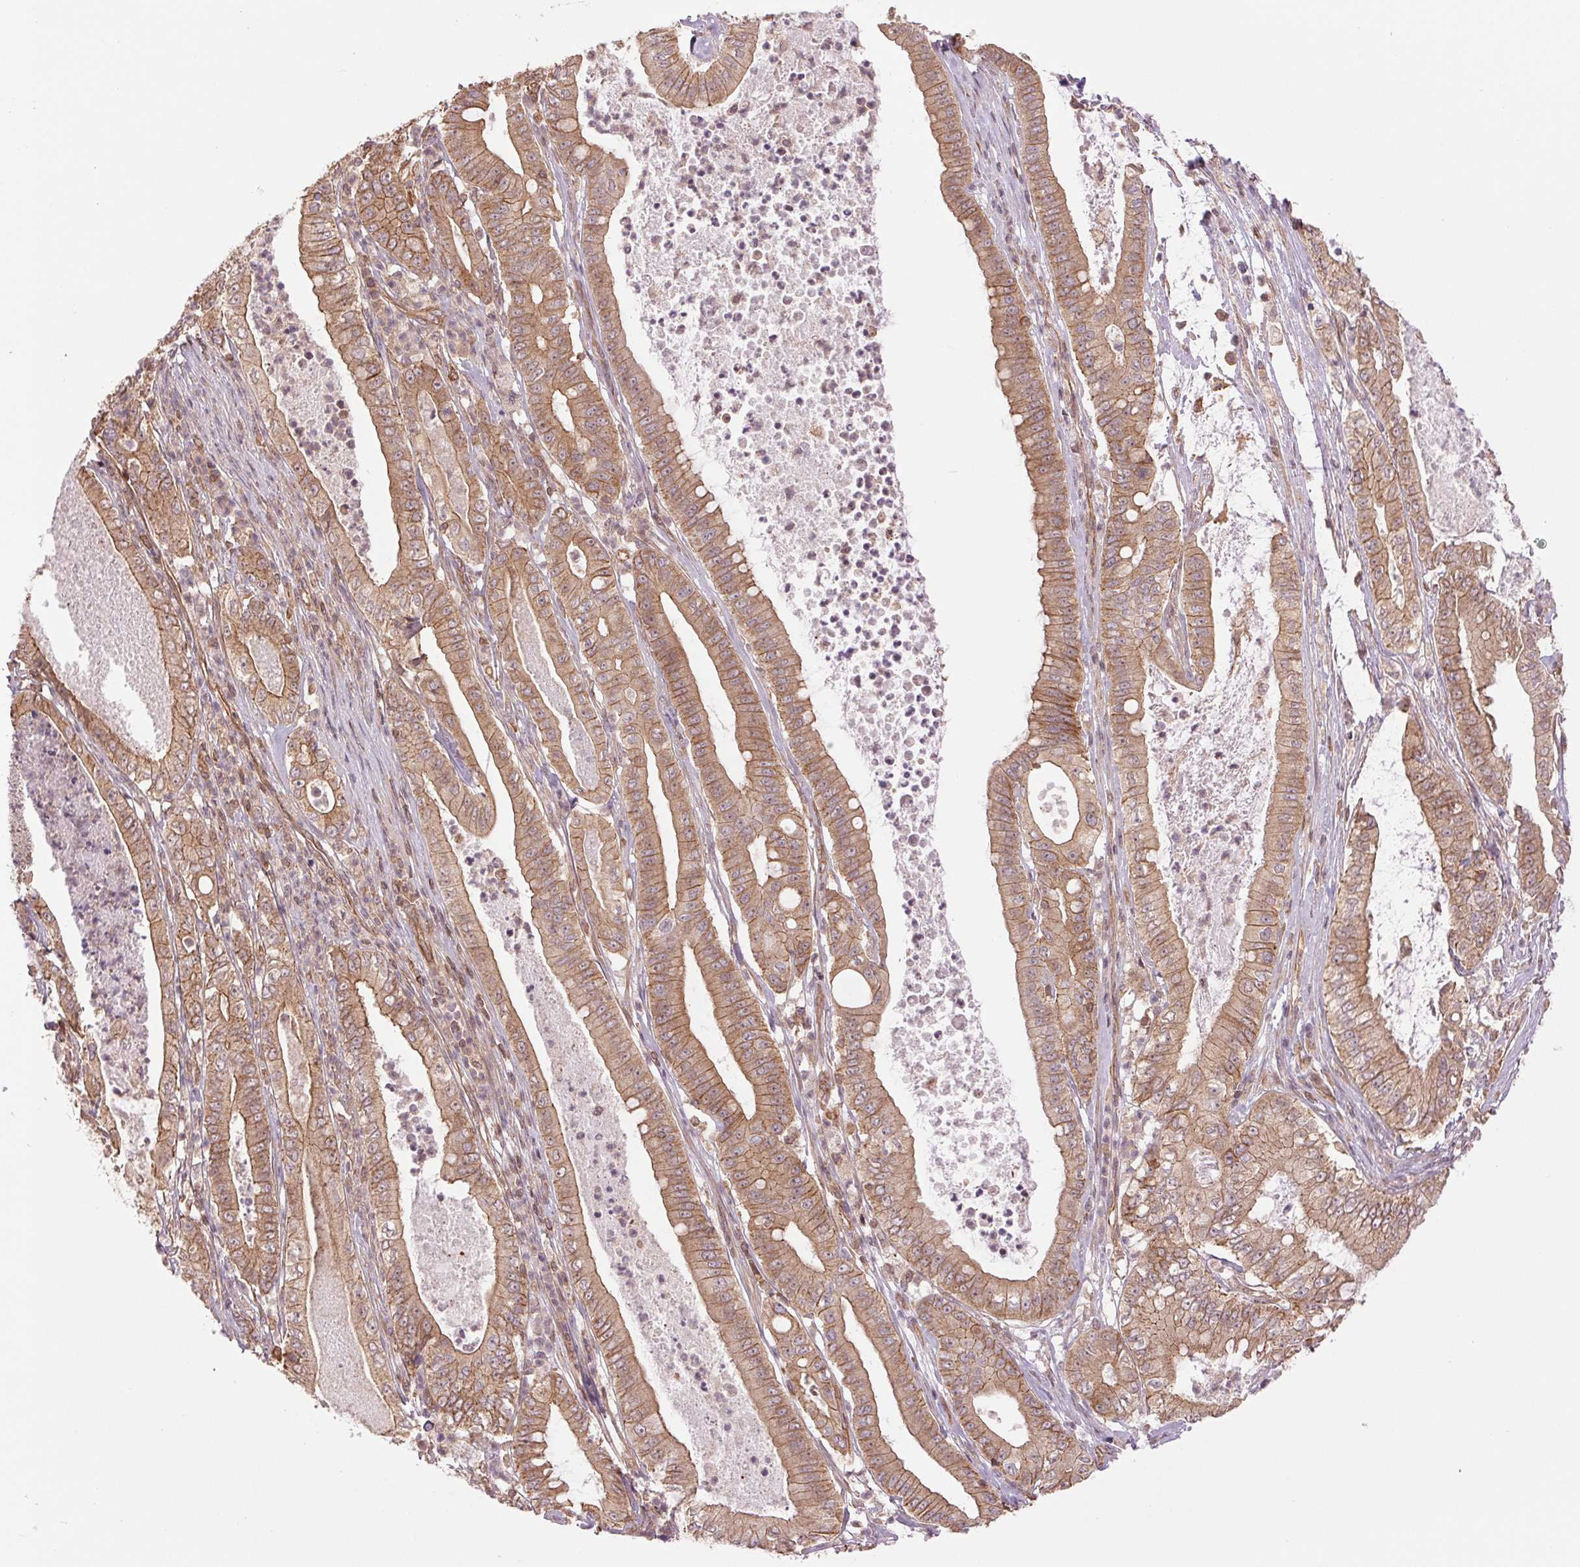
{"staining": {"intensity": "moderate", "quantity": ">75%", "location": "cytoplasmic/membranous"}, "tissue": "pancreatic cancer", "cell_type": "Tumor cells", "image_type": "cancer", "snomed": [{"axis": "morphology", "description": "Adenocarcinoma, NOS"}, {"axis": "topography", "description": "Pancreas"}], "caption": "DAB (3,3'-diaminobenzidine) immunohistochemical staining of human pancreatic cancer demonstrates moderate cytoplasmic/membranous protein expression in about >75% of tumor cells.", "gene": "STARD7", "patient": {"sex": "male", "age": 71}}